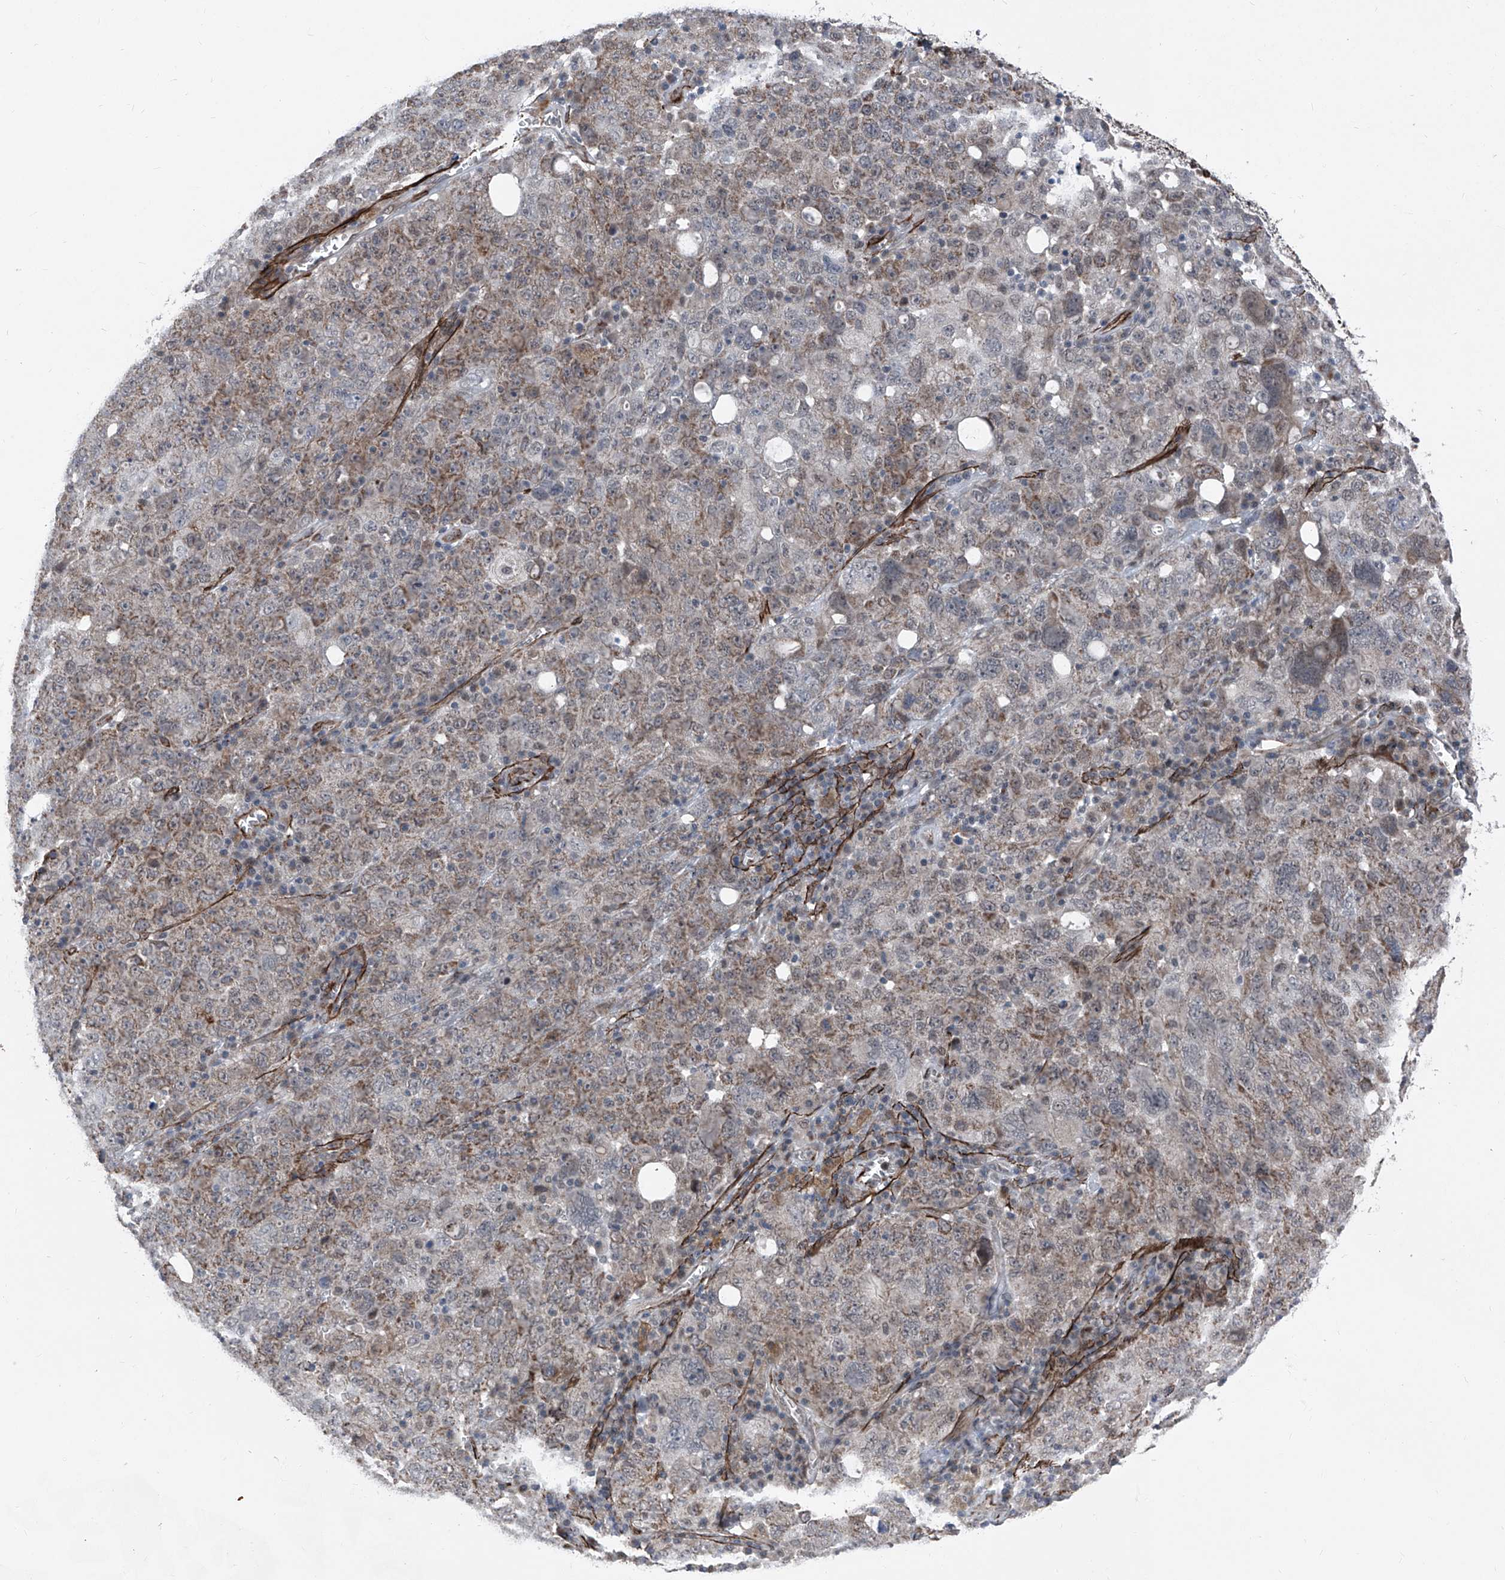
{"staining": {"intensity": "weak", "quantity": "<25%", "location": "cytoplasmic/membranous"}, "tissue": "ovarian cancer", "cell_type": "Tumor cells", "image_type": "cancer", "snomed": [{"axis": "morphology", "description": "Carcinoma, endometroid"}, {"axis": "topography", "description": "Ovary"}], "caption": "This is a histopathology image of immunohistochemistry staining of ovarian cancer, which shows no positivity in tumor cells.", "gene": "COA7", "patient": {"sex": "female", "age": 62}}